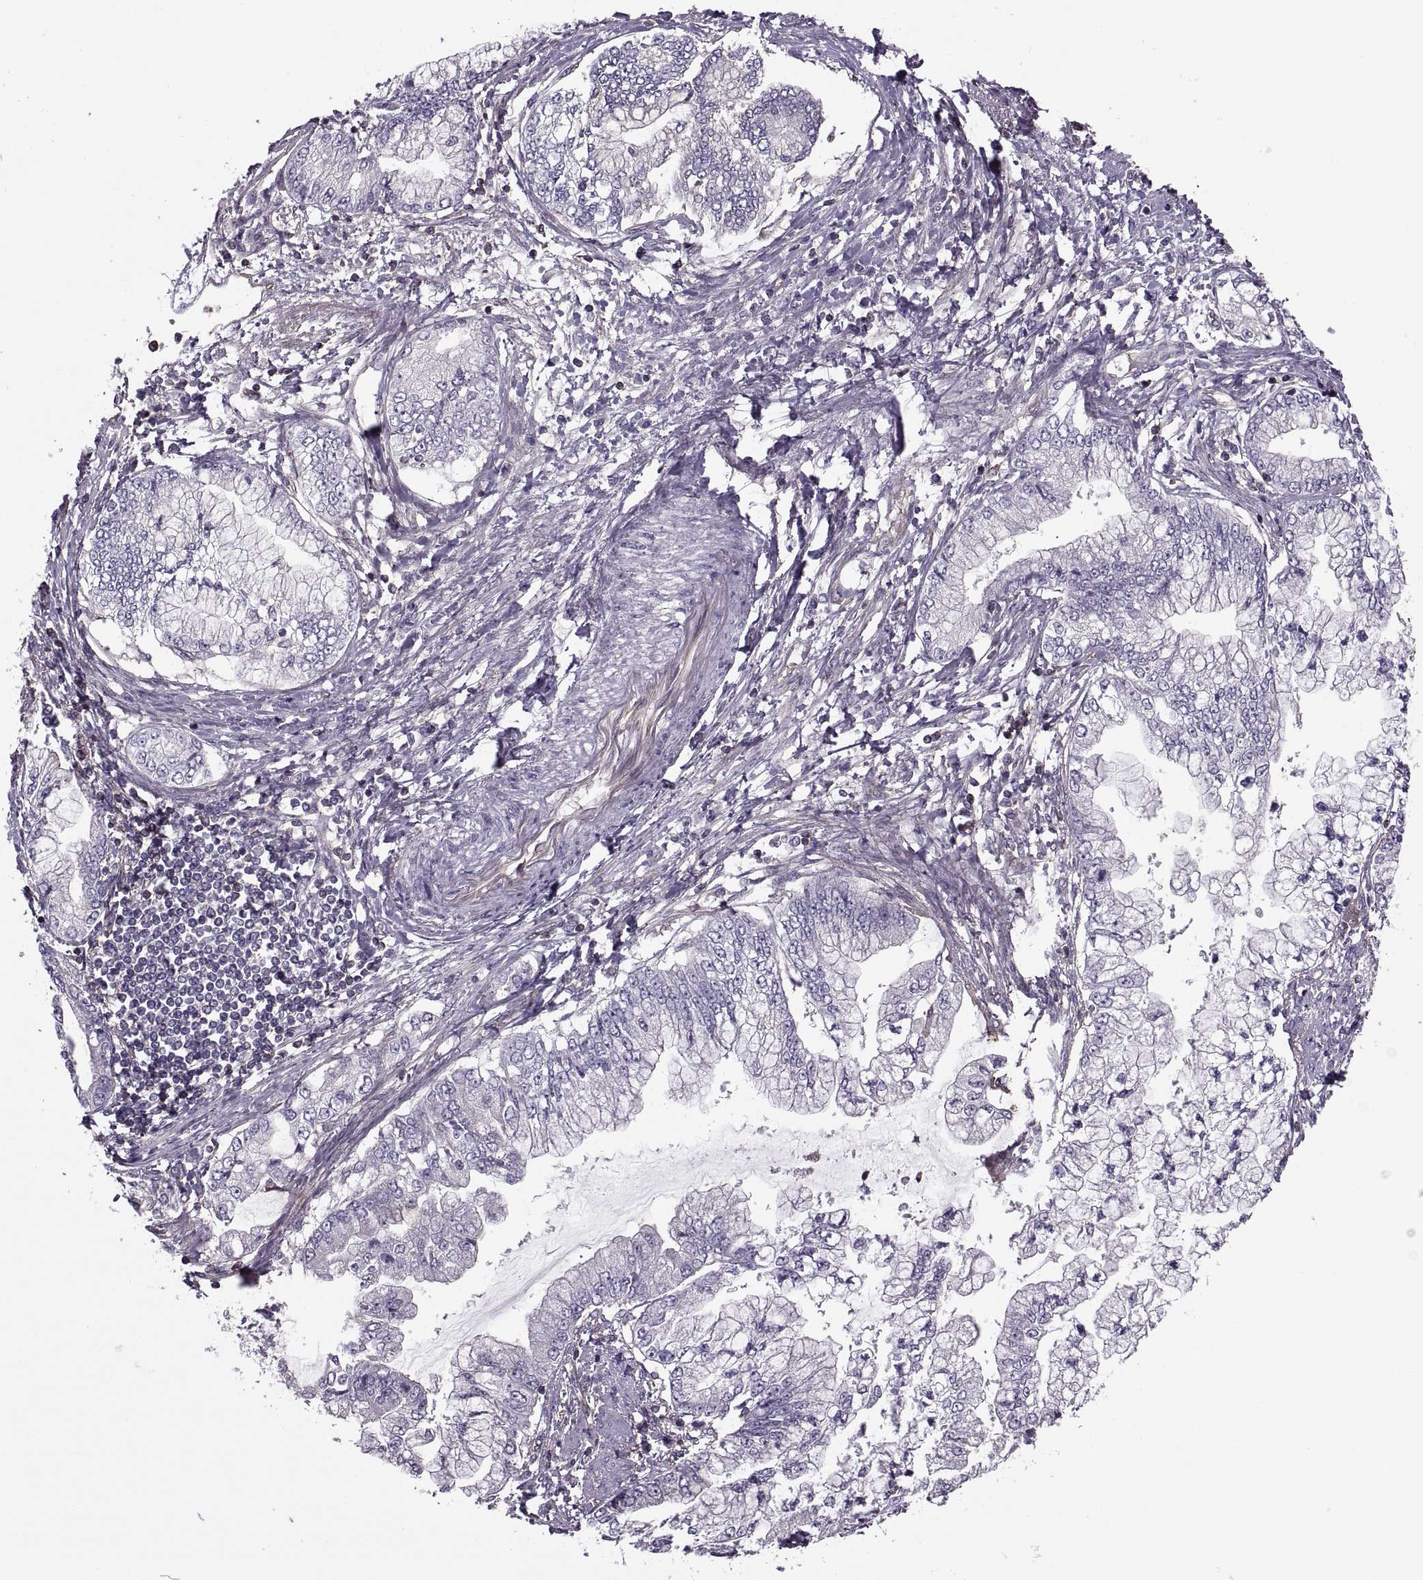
{"staining": {"intensity": "negative", "quantity": "none", "location": "none"}, "tissue": "stomach cancer", "cell_type": "Tumor cells", "image_type": "cancer", "snomed": [{"axis": "morphology", "description": "Adenocarcinoma, NOS"}, {"axis": "topography", "description": "Stomach, upper"}], "caption": "Tumor cells are negative for protein expression in human stomach adenocarcinoma.", "gene": "SLC2A3", "patient": {"sex": "female", "age": 74}}